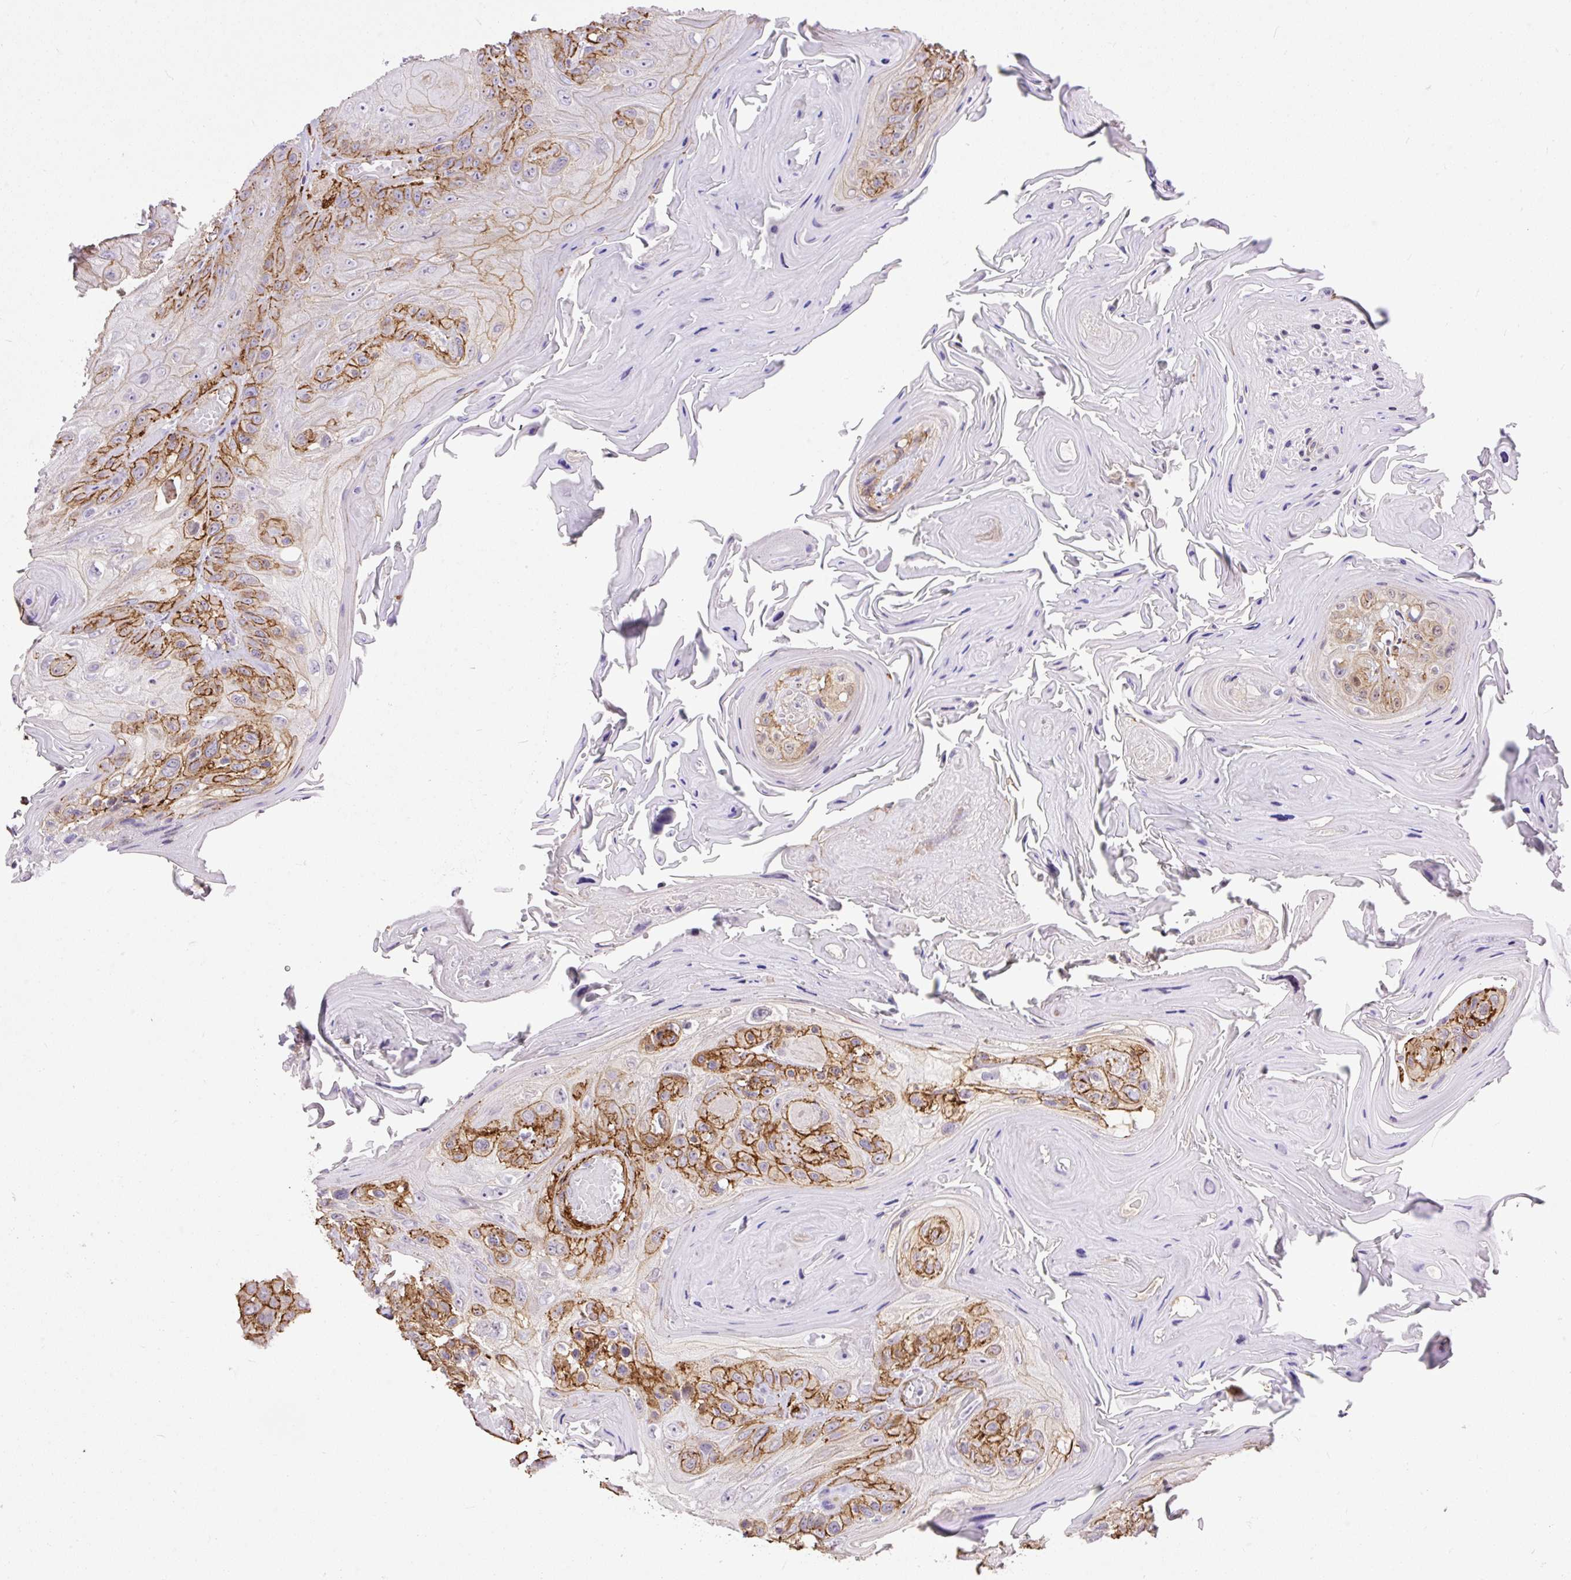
{"staining": {"intensity": "strong", "quantity": ">75%", "location": "cytoplasmic/membranous"}, "tissue": "head and neck cancer", "cell_type": "Tumor cells", "image_type": "cancer", "snomed": [{"axis": "morphology", "description": "Squamous cell carcinoma, NOS"}, {"axis": "topography", "description": "Head-Neck"}], "caption": "Human squamous cell carcinoma (head and neck) stained for a protein (brown) displays strong cytoplasmic/membranous positive staining in approximately >75% of tumor cells.", "gene": "MAGEB16", "patient": {"sex": "female", "age": 59}}